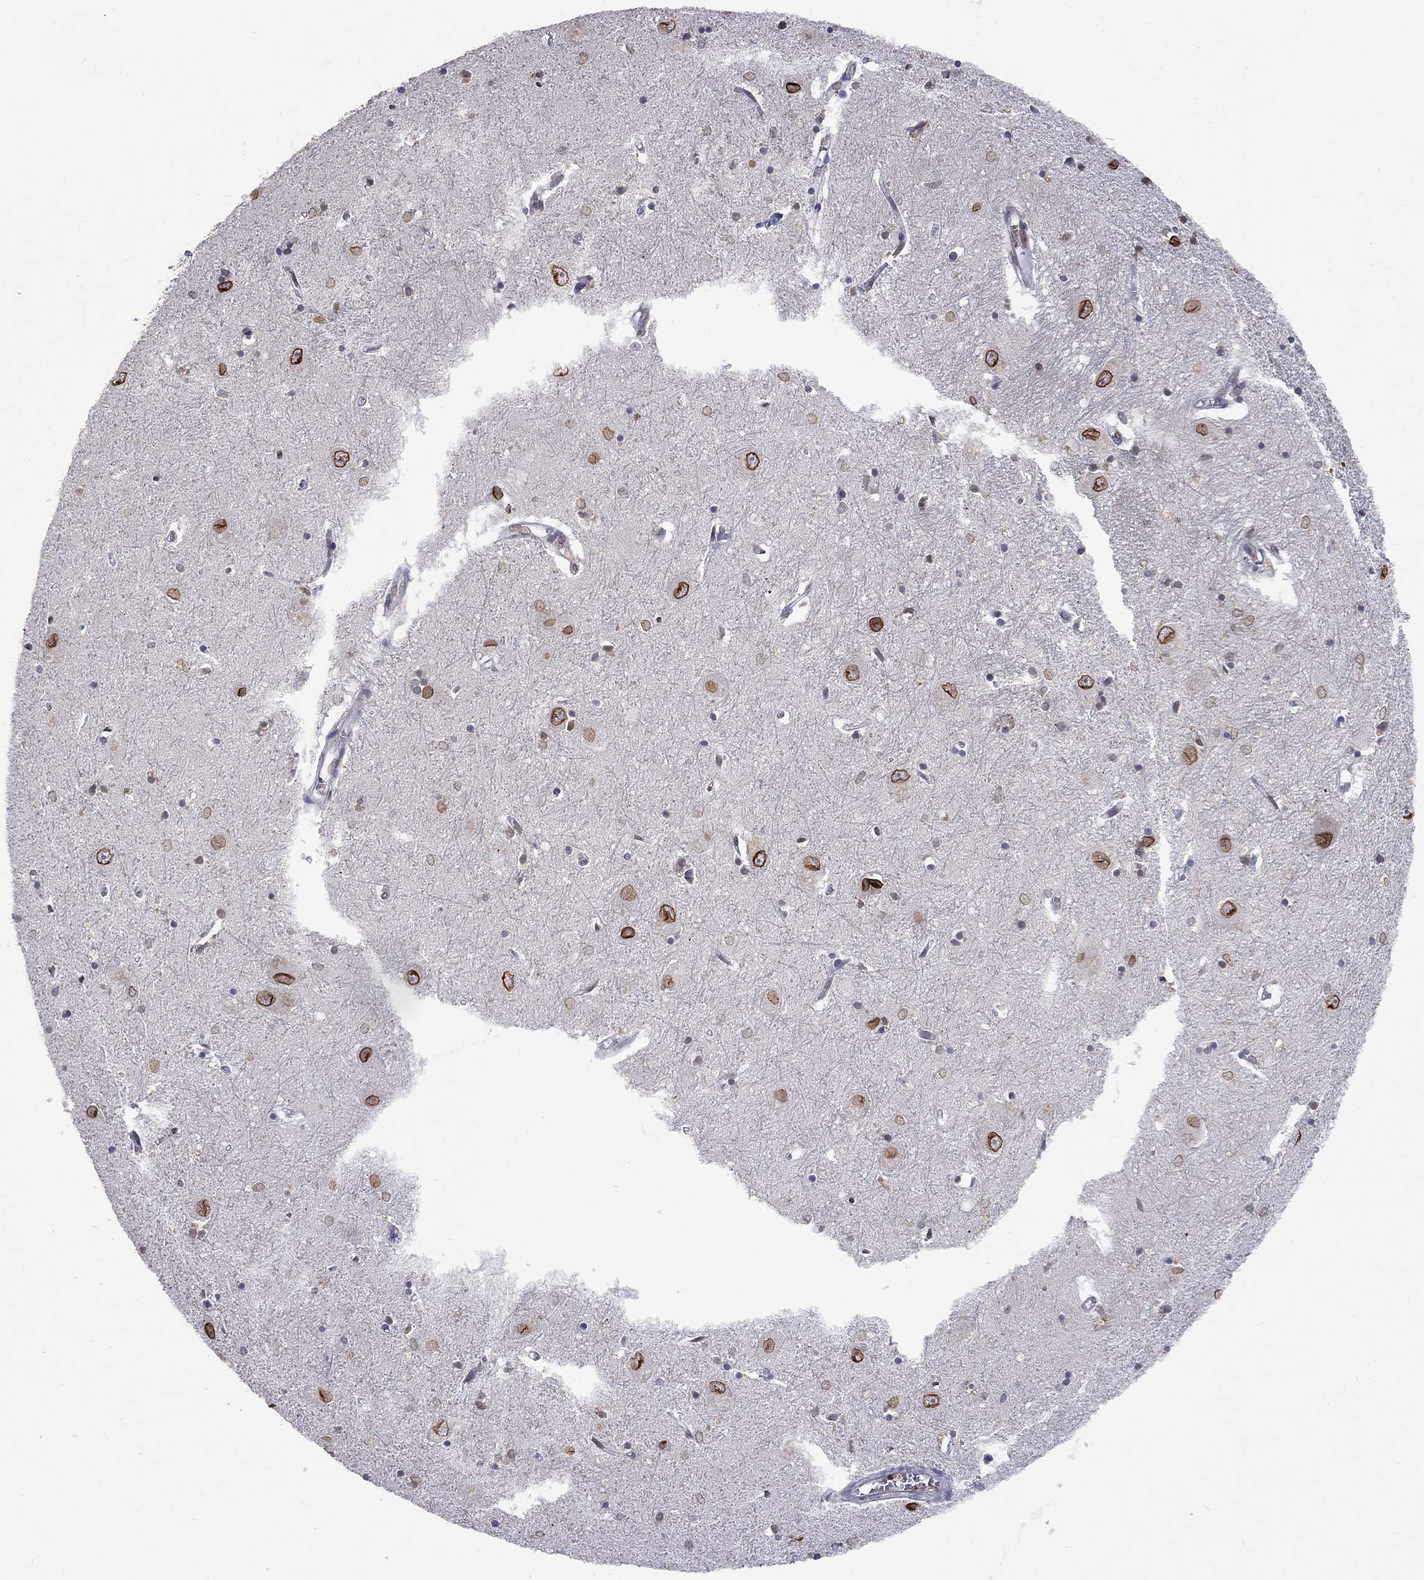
{"staining": {"intensity": "strong", "quantity": "<25%", "location": "nuclear"}, "tissue": "caudate", "cell_type": "Glial cells", "image_type": "normal", "snomed": [{"axis": "morphology", "description": "Normal tissue, NOS"}, {"axis": "topography", "description": "Lateral ventricle wall"}], "caption": "Immunohistochemical staining of benign human caudate shows strong nuclear protein positivity in approximately <25% of glial cells. The staining was performed using DAB, with brown indicating positive protein expression. Nuclei are stained blue with hematoxylin.", "gene": "CETN3", "patient": {"sex": "male", "age": 54}}